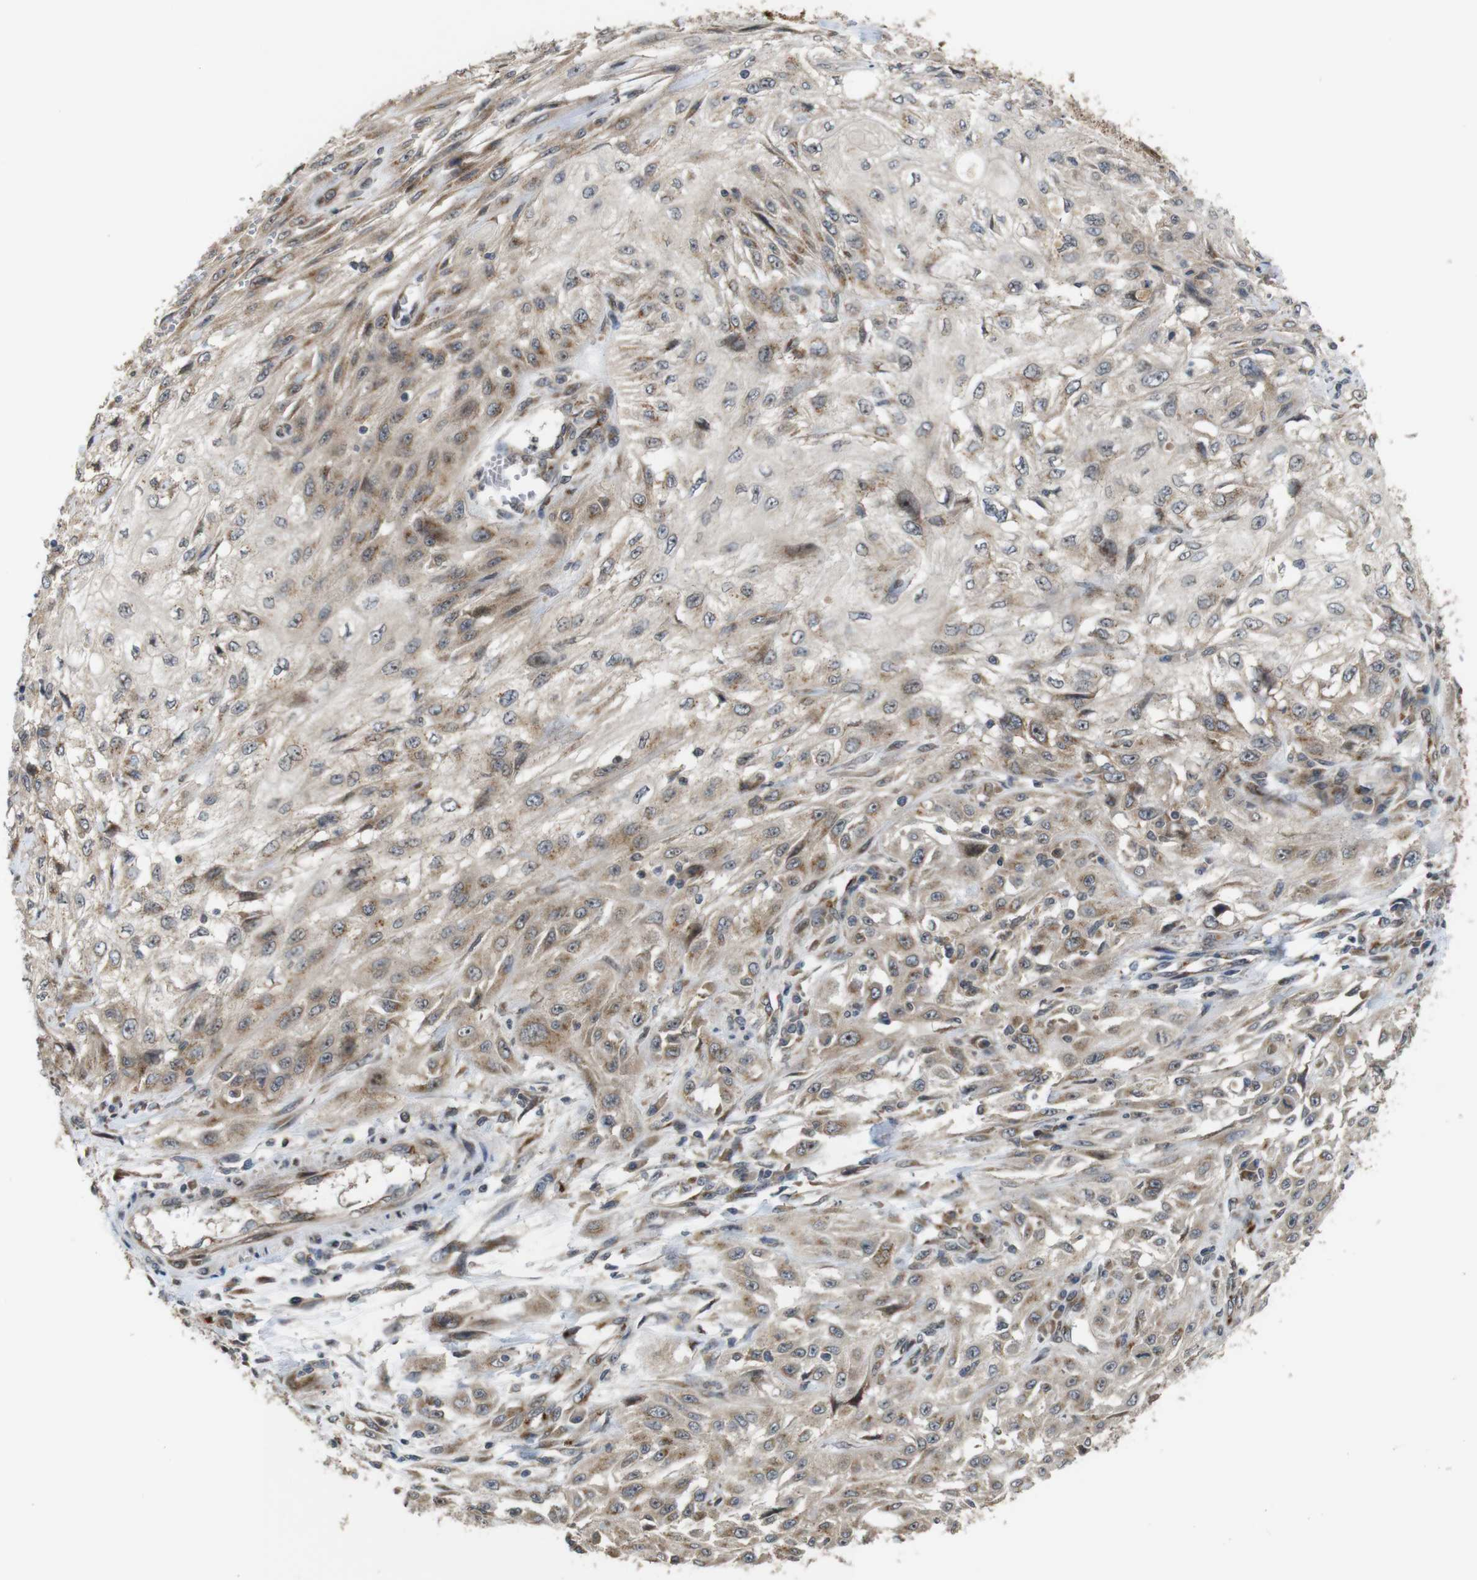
{"staining": {"intensity": "weak", "quantity": "<25%", "location": "cytoplasmic/membranous"}, "tissue": "skin cancer", "cell_type": "Tumor cells", "image_type": "cancer", "snomed": [{"axis": "morphology", "description": "Squamous cell carcinoma, NOS"}, {"axis": "topography", "description": "Skin"}], "caption": "An immunohistochemistry (IHC) image of squamous cell carcinoma (skin) is shown. There is no staining in tumor cells of squamous cell carcinoma (skin).", "gene": "EFCAB14", "patient": {"sex": "male", "age": 75}}